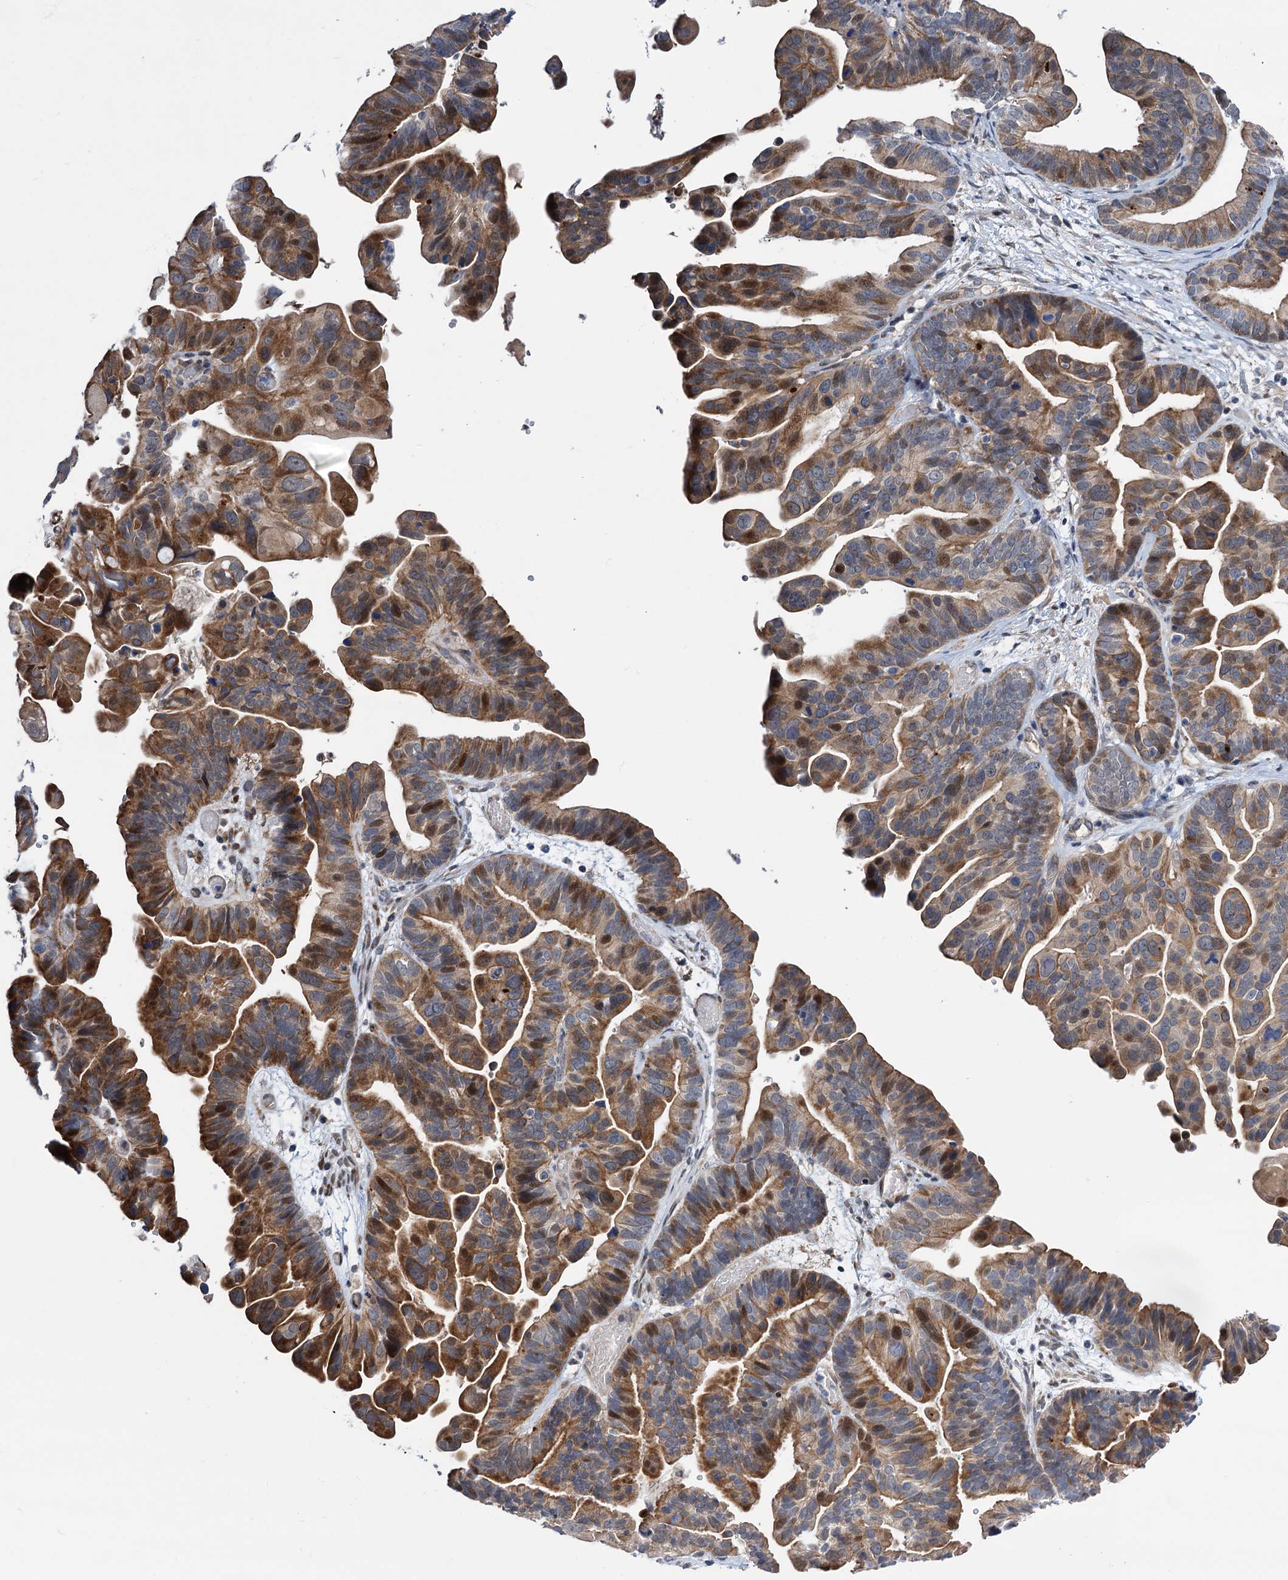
{"staining": {"intensity": "moderate", "quantity": "25%-75%", "location": "cytoplasmic/membranous,nuclear"}, "tissue": "ovarian cancer", "cell_type": "Tumor cells", "image_type": "cancer", "snomed": [{"axis": "morphology", "description": "Cystadenocarcinoma, serous, NOS"}, {"axis": "topography", "description": "Ovary"}], "caption": "This micrograph displays ovarian cancer stained with IHC to label a protein in brown. The cytoplasmic/membranous and nuclear of tumor cells show moderate positivity for the protein. Nuclei are counter-stained blue.", "gene": "UBR1", "patient": {"sex": "female", "age": 56}}